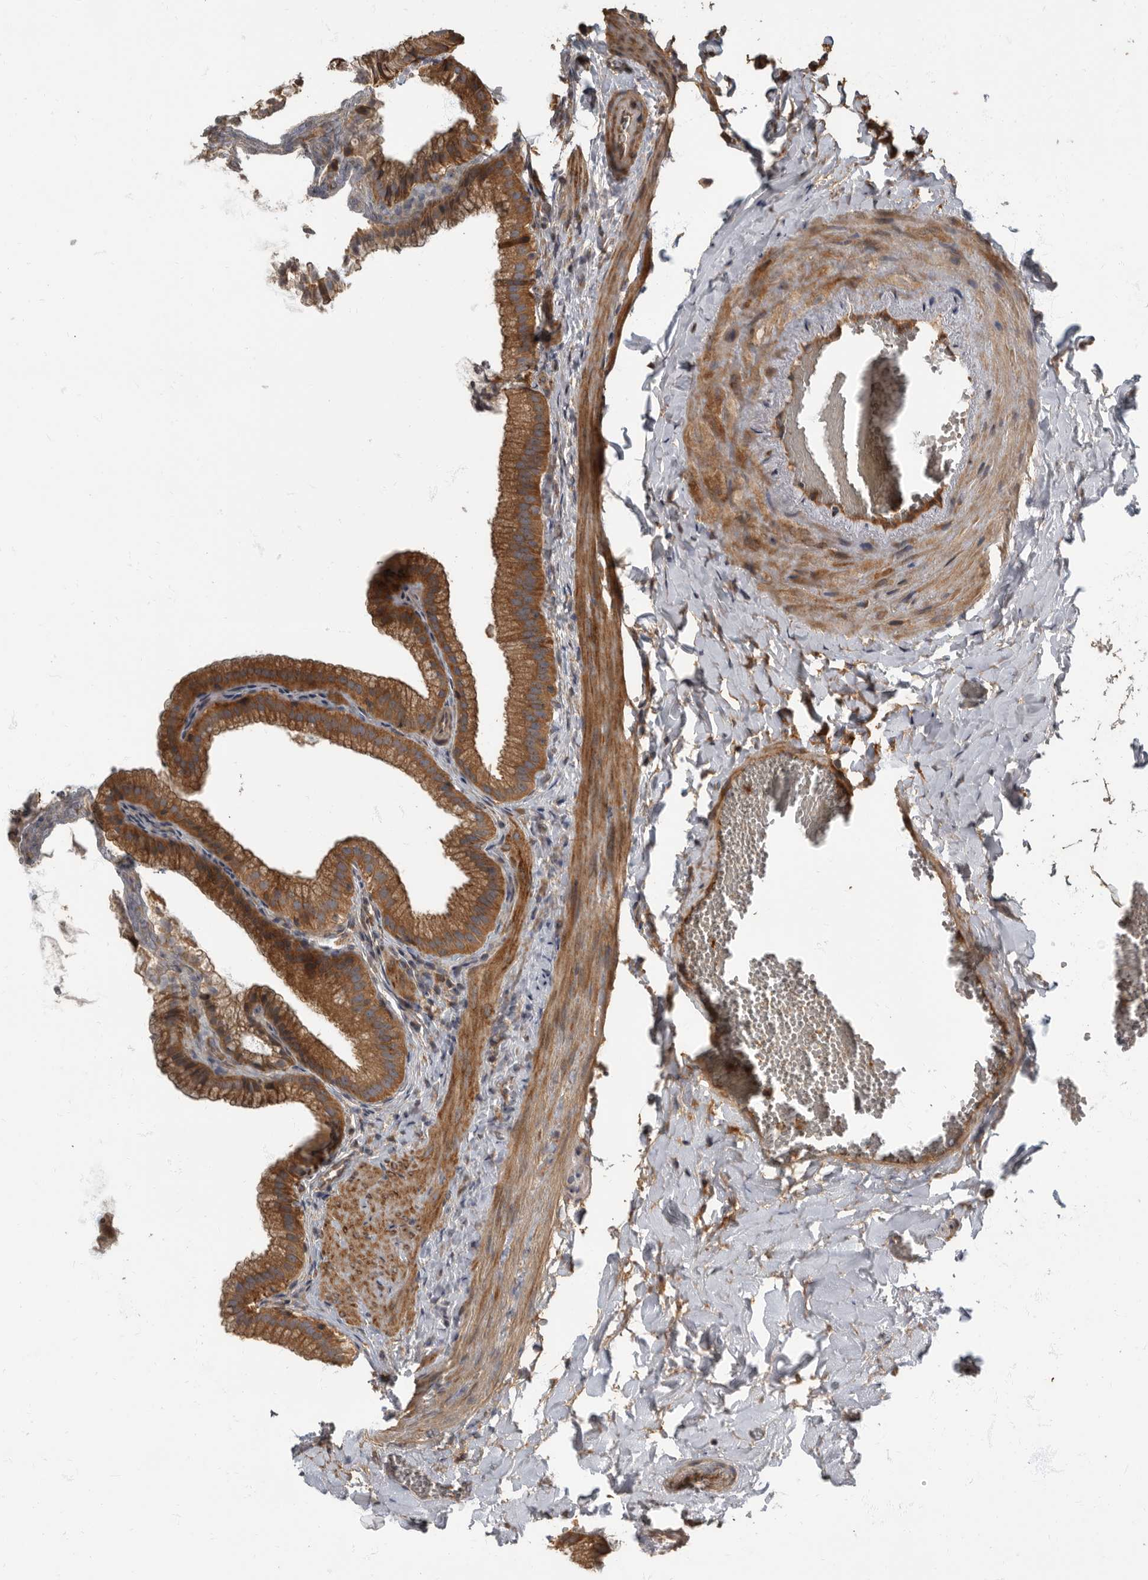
{"staining": {"intensity": "moderate", "quantity": ">75%", "location": "cytoplasmic/membranous"}, "tissue": "gallbladder", "cell_type": "Glandular cells", "image_type": "normal", "snomed": [{"axis": "morphology", "description": "Normal tissue, NOS"}, {"axis": "topography", "description": "Gallbladder"}], "caption": "Immunohistochemistry (IHC) of normal gallbladder displays medium levels of moderate cytoplasmic/membranous staining in about >75% of glandular cells. (Stains: DAB in brown, nuclei in blue, Microscopy: brightfield microscopy at high magnification).", "gene": "DAAM1", "patient": {"sex": "male", "age": 38}}